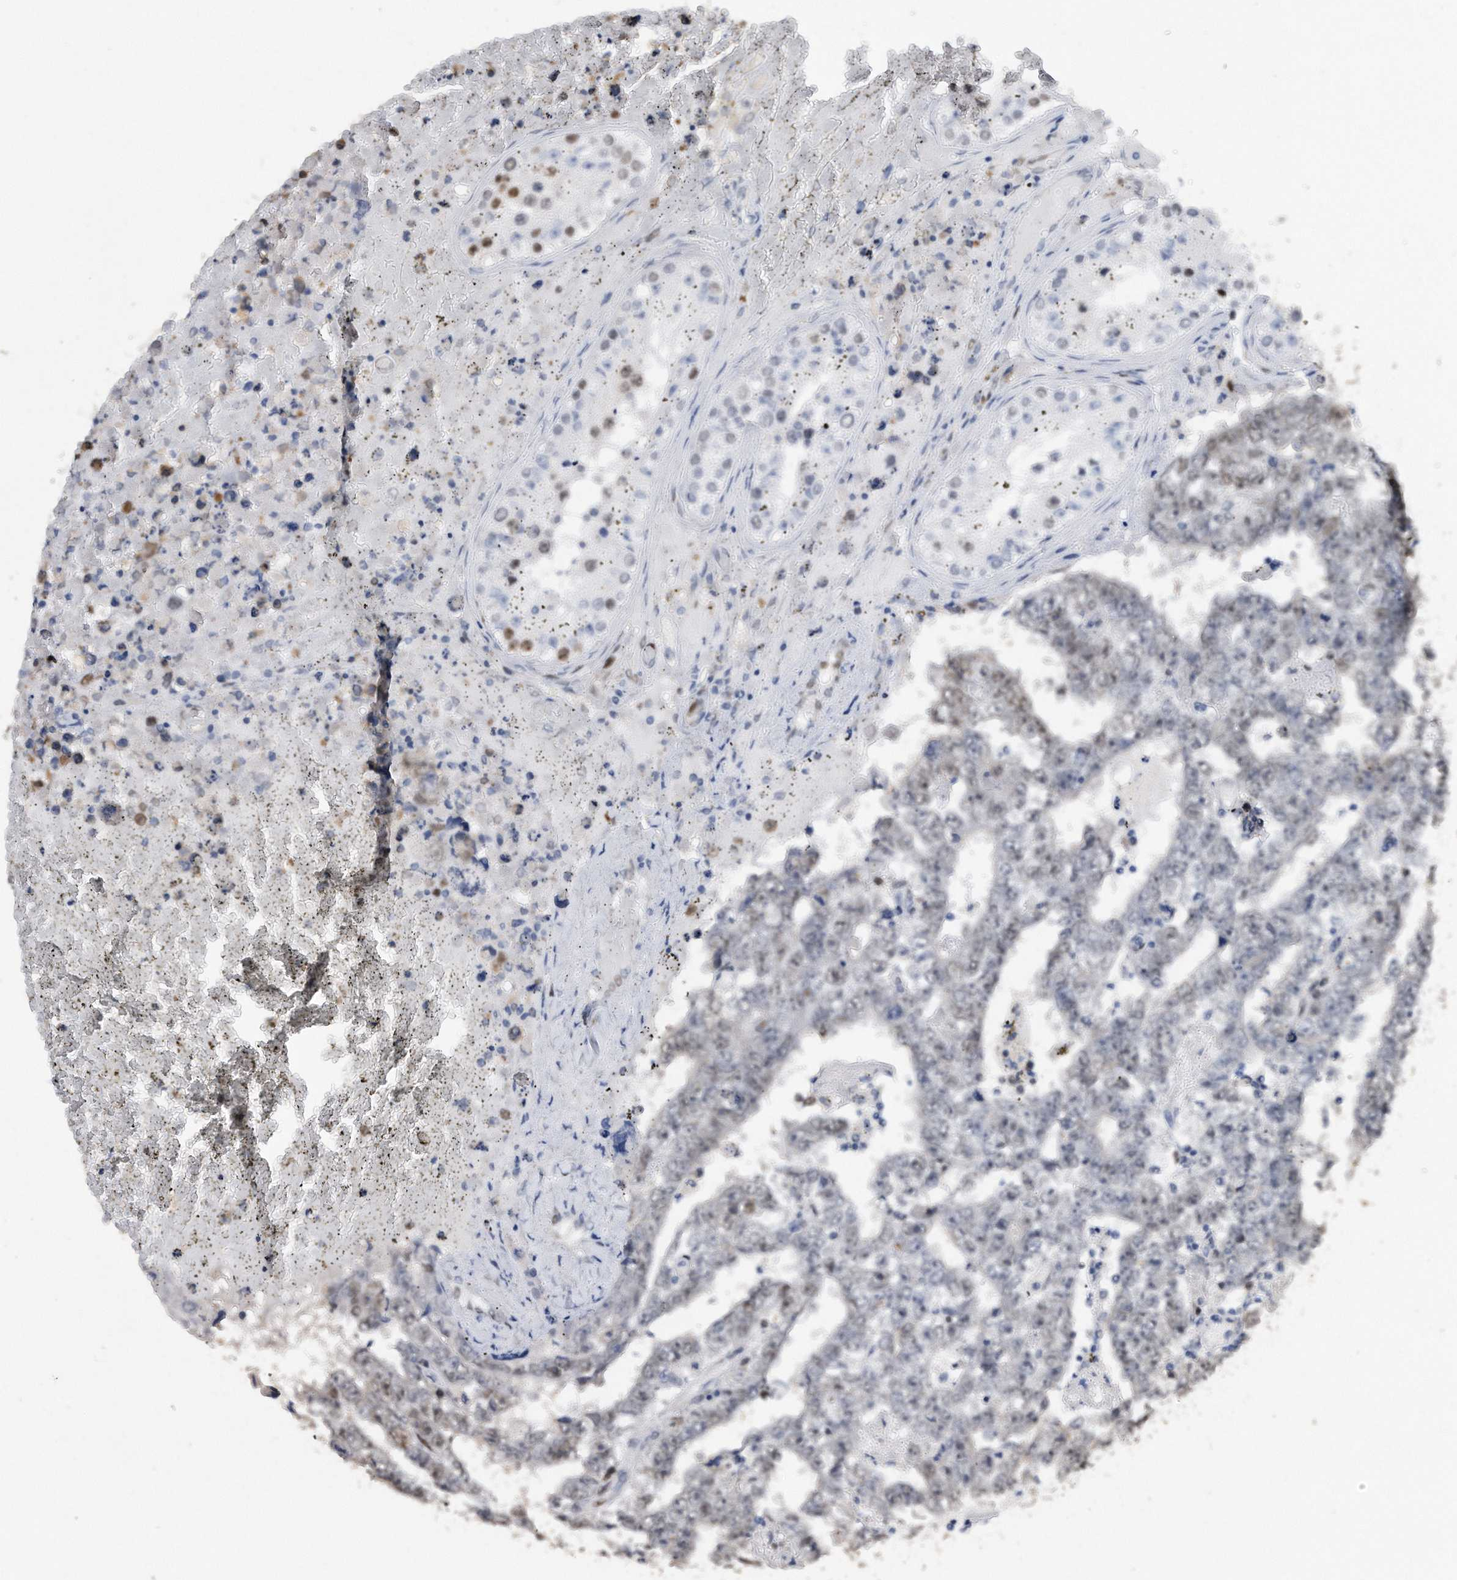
{"staining": {"intensity": "moderate", "quantity": "25%-75%", "location": "nuclear"}, "tissue": "testis cancer", "cell_type": "Tumor cells", "image_type": "cancer", "snomed": [{"axis": "morphology", "description": "Carcinoma, Embryonal, NOS"}, {"axis": "topography", "description": "Testis"}], "caption": "Embryonal carcinoma (testis) stained with a brown dye shows moderate nuclear positive expression in about 25%-75% of tumor cells.", "gene": "PCNA", "patient": {"sex": "male", "age": 25}}